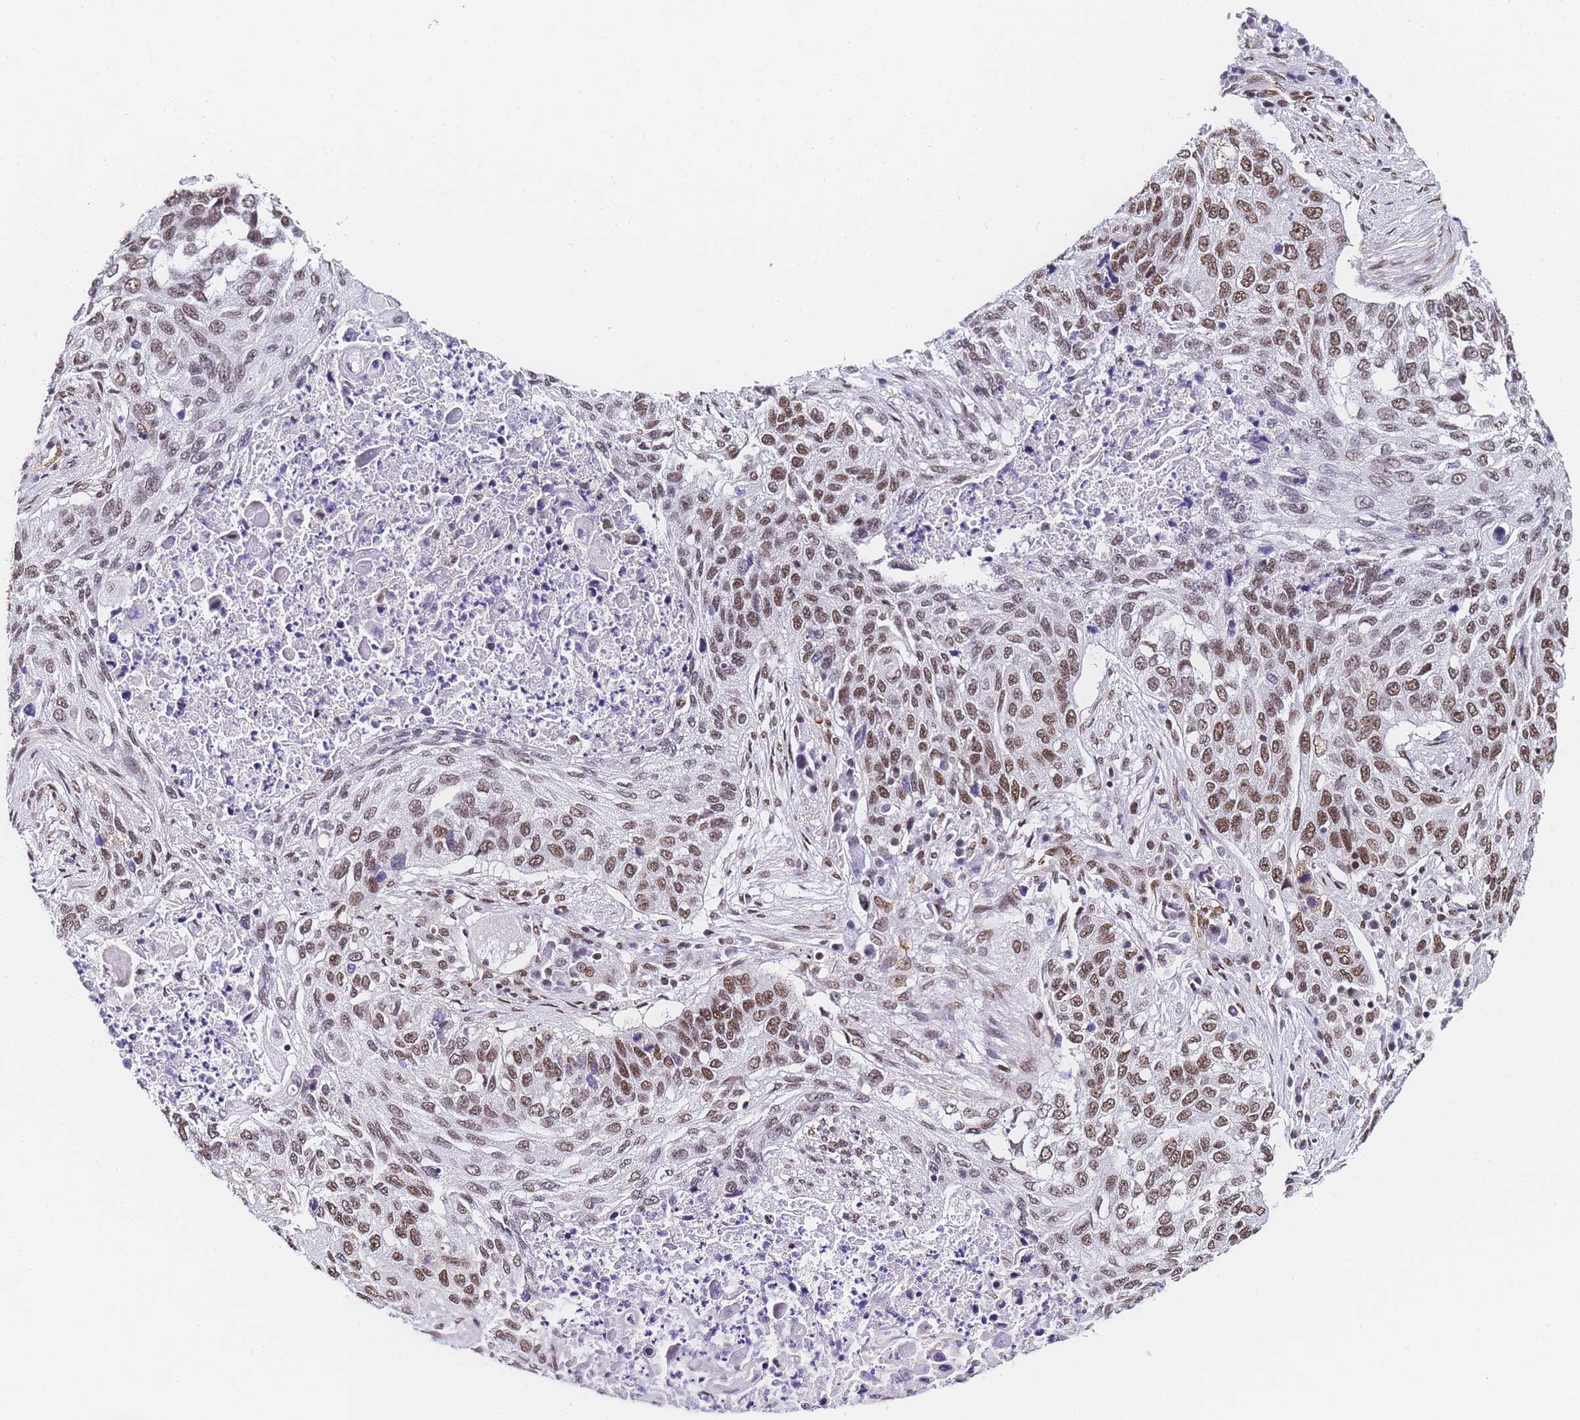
{"staining": {"intensity": "moderate", "quantity": ">75%", "location": "nuclear"}, "tissue": "lung cancer", "cell_type": "Tumor cells", "image_type": "cancer", "snomed": [{"axis": "morphology", "description": "Squamous cell carcinoma, NOS"}, {"axis": "topography", "description": "Lung"}], "caption": "This is an image of immunohistochemistry (IHC) staining of lung cancer (squamous cell carcinoma), which shows moderate expression in the nuclear of tumor cells.", "gene": "POLR1A", "patient": {"sex": "female", "age": 63}}